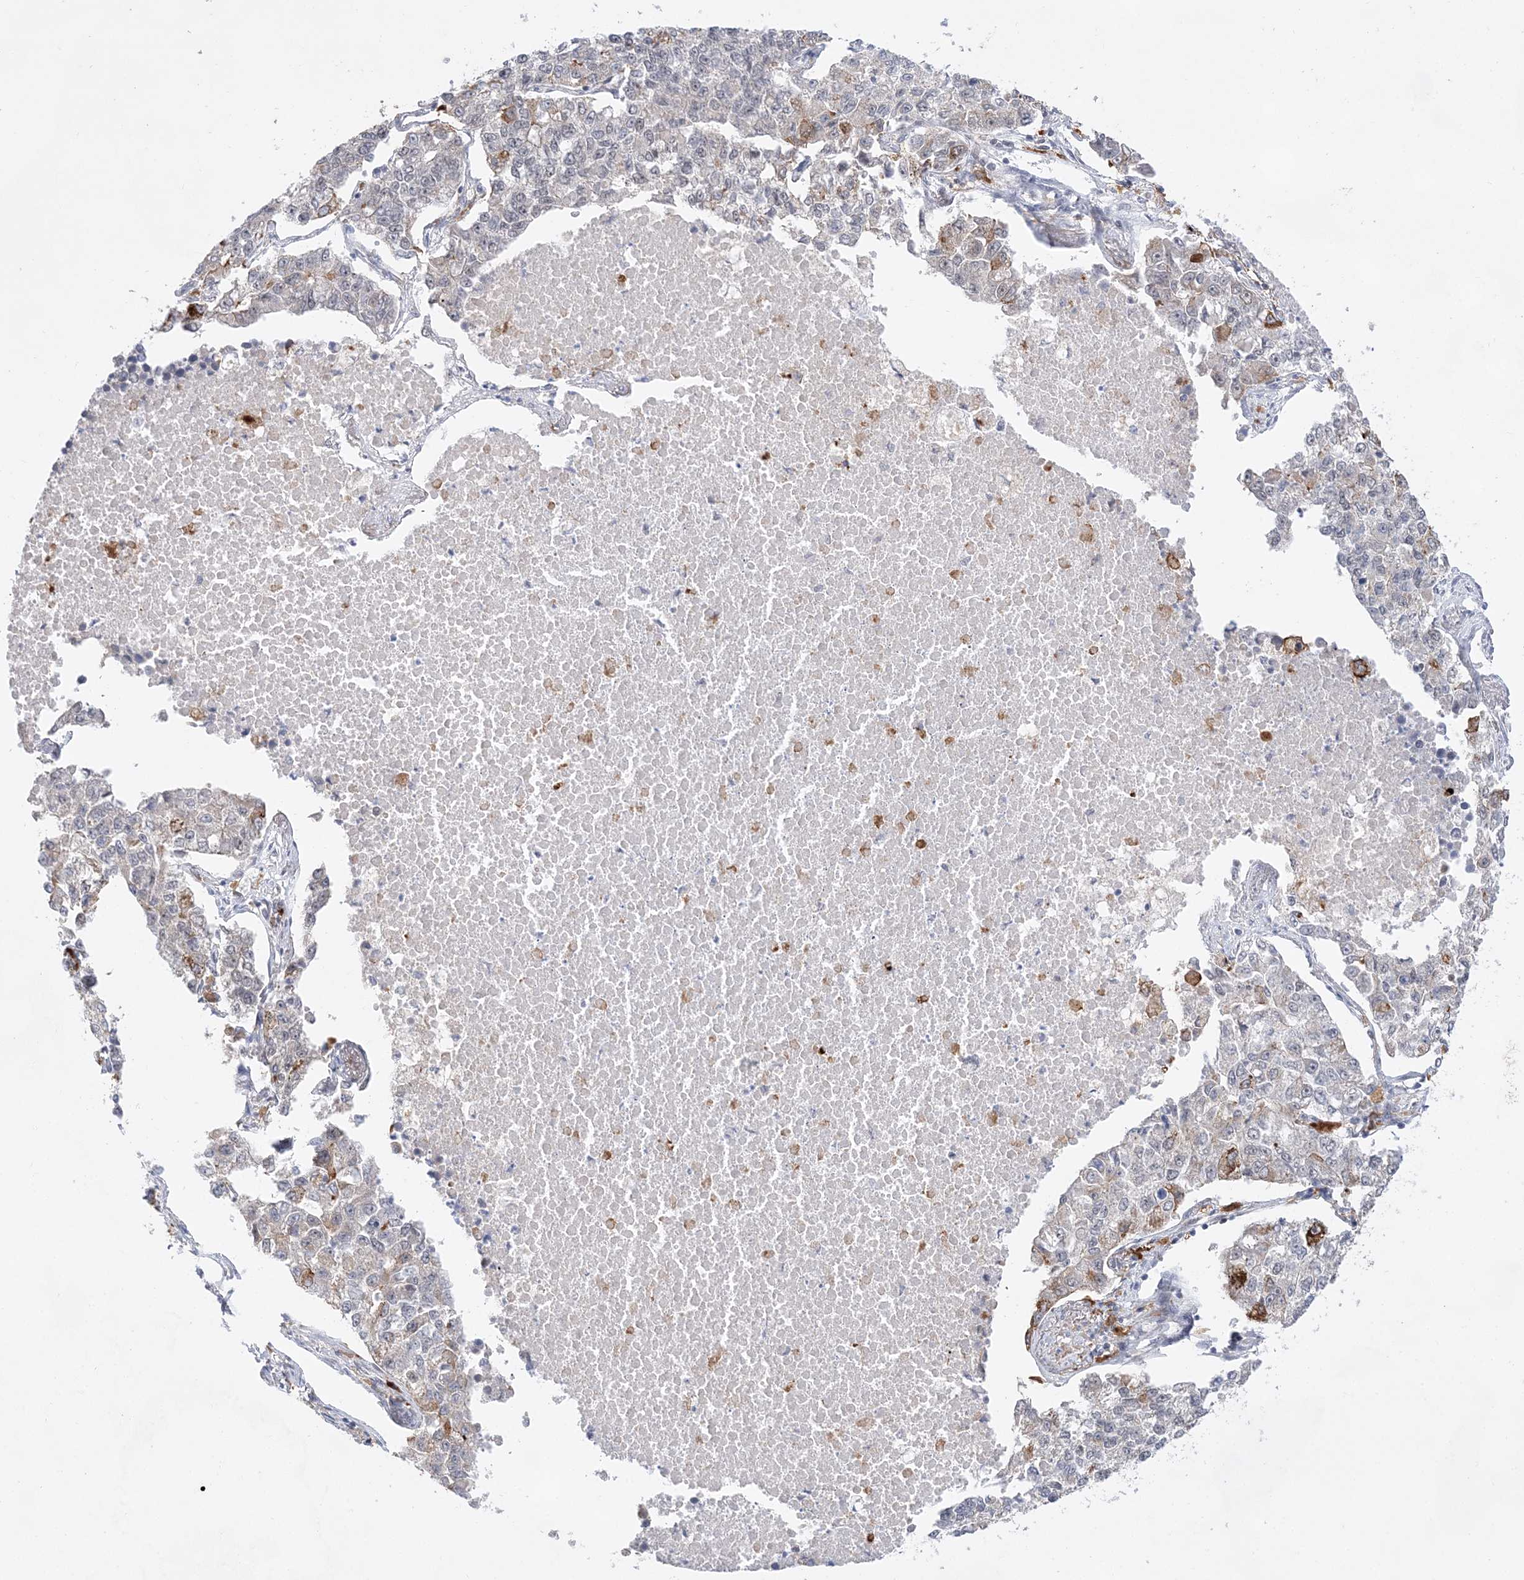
{"staining": {"intensity": "weak", "quantity": "<25%", "location": "cytoplasmic/membranous"}, "tissue": "lung cancer", "cell_type": "Tumor cells", "image_type": "cancer", "snomed": [{"axis": "morphology", "description": "Adenocarcinoma, NOS"}, {"axis": "topography", "description": "Lung"}], "caption": "Photomicrograph shows no significant protein staining in tumor cells of lung cancer (adenocarcinoma).", "gene": "ANAPC15", "patient": {"sex": "male", "age": 49}}